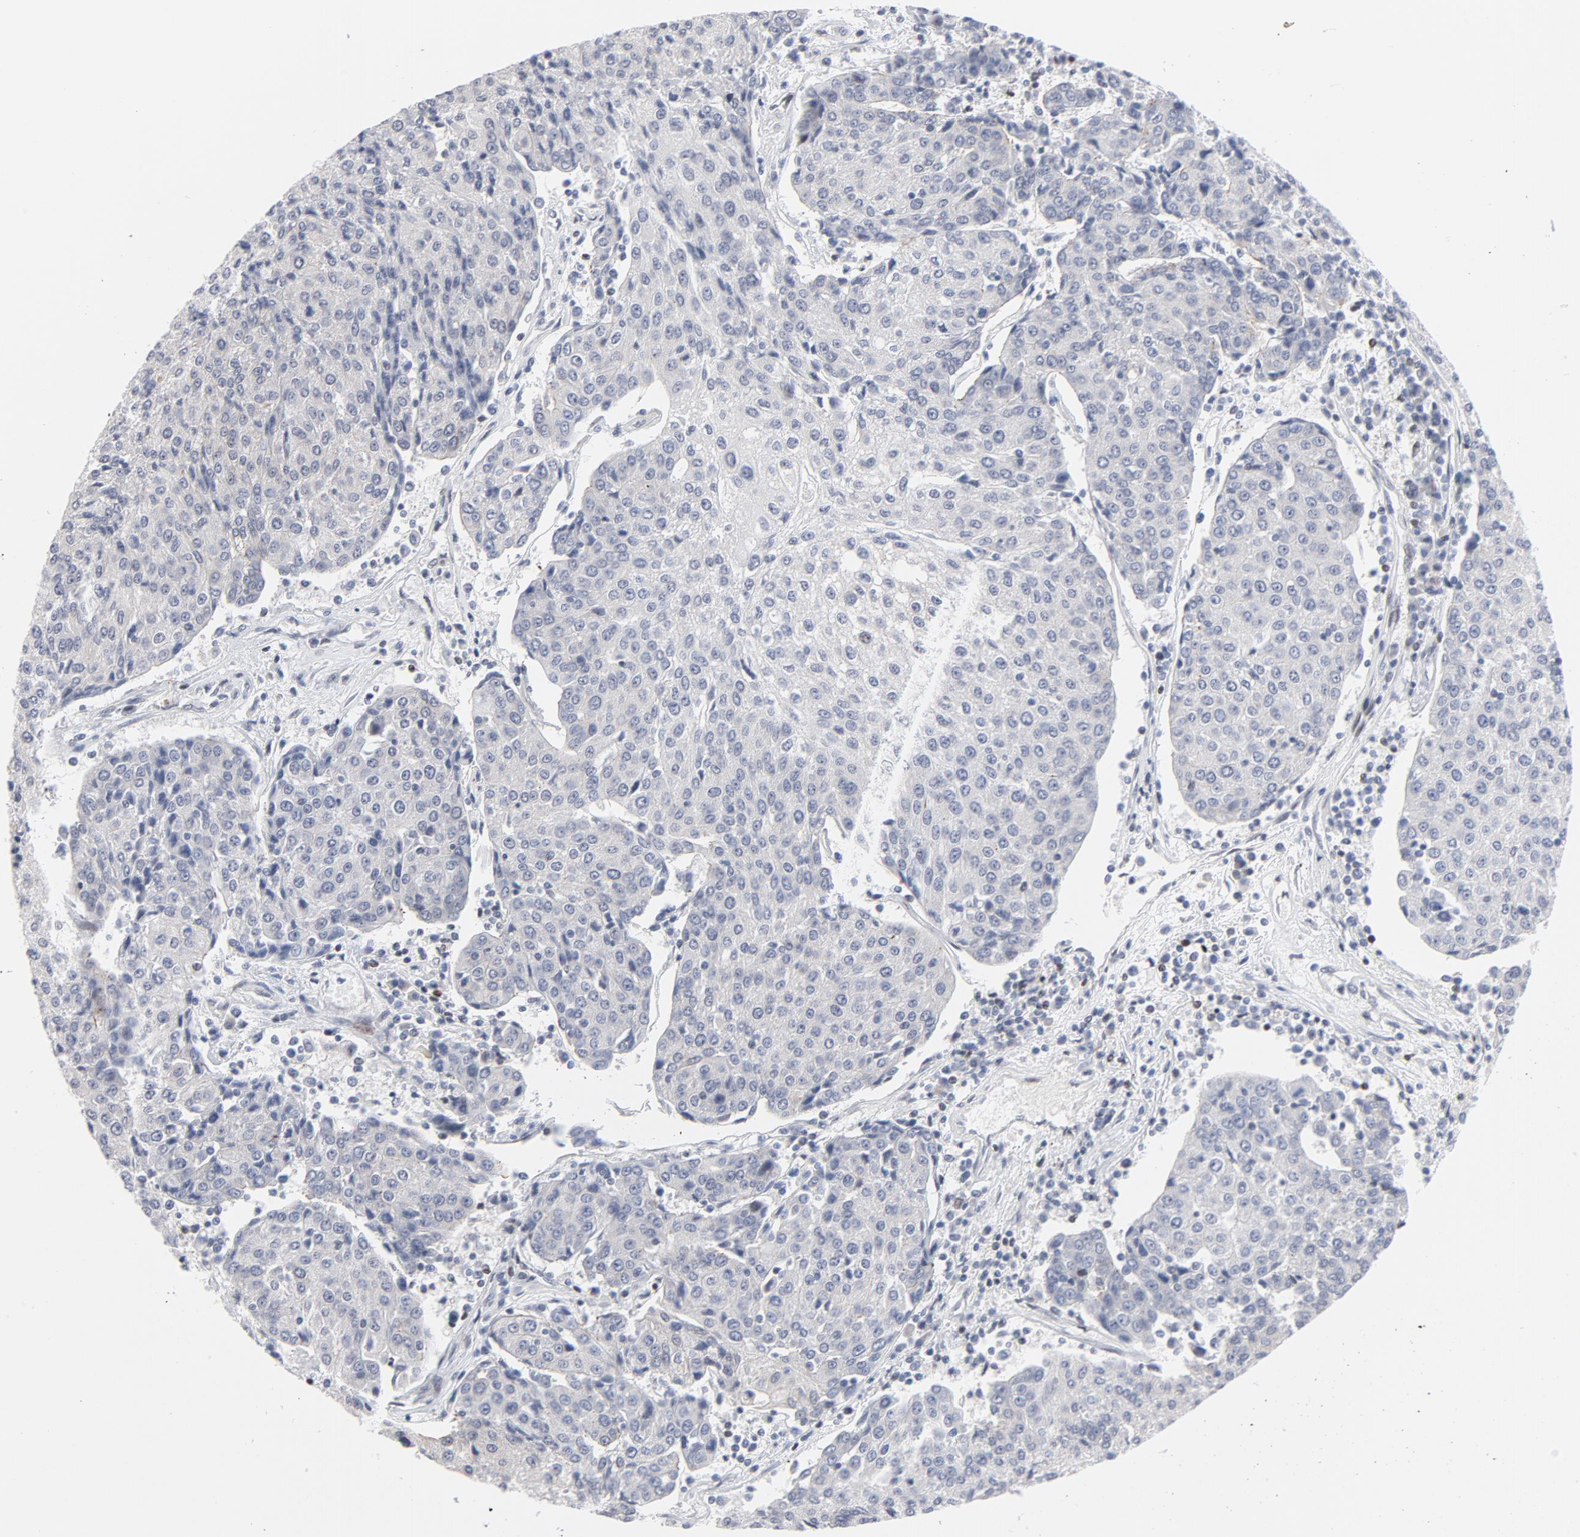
{"staining": {"intensity": "negative", "quantity": "none", "location": "none"}, "tissue": "urothelial cancer", "cell_type": "Tumor cells", "image_type": "cancer", "snomed": [{"axis": "morphology", "description": "Urothelial carcinoma, High grade"}, {"axis": "topography", "description": "Urinary bladder"}], "caption": "Tumor cells are negative for protein expression in human urothelial cancer. (Brightfield microscopy of DAB immunohistochemistry (IHC) at high magnification).", "gene": "NFIC", "patient": {"sex": "female", "age": 85}}